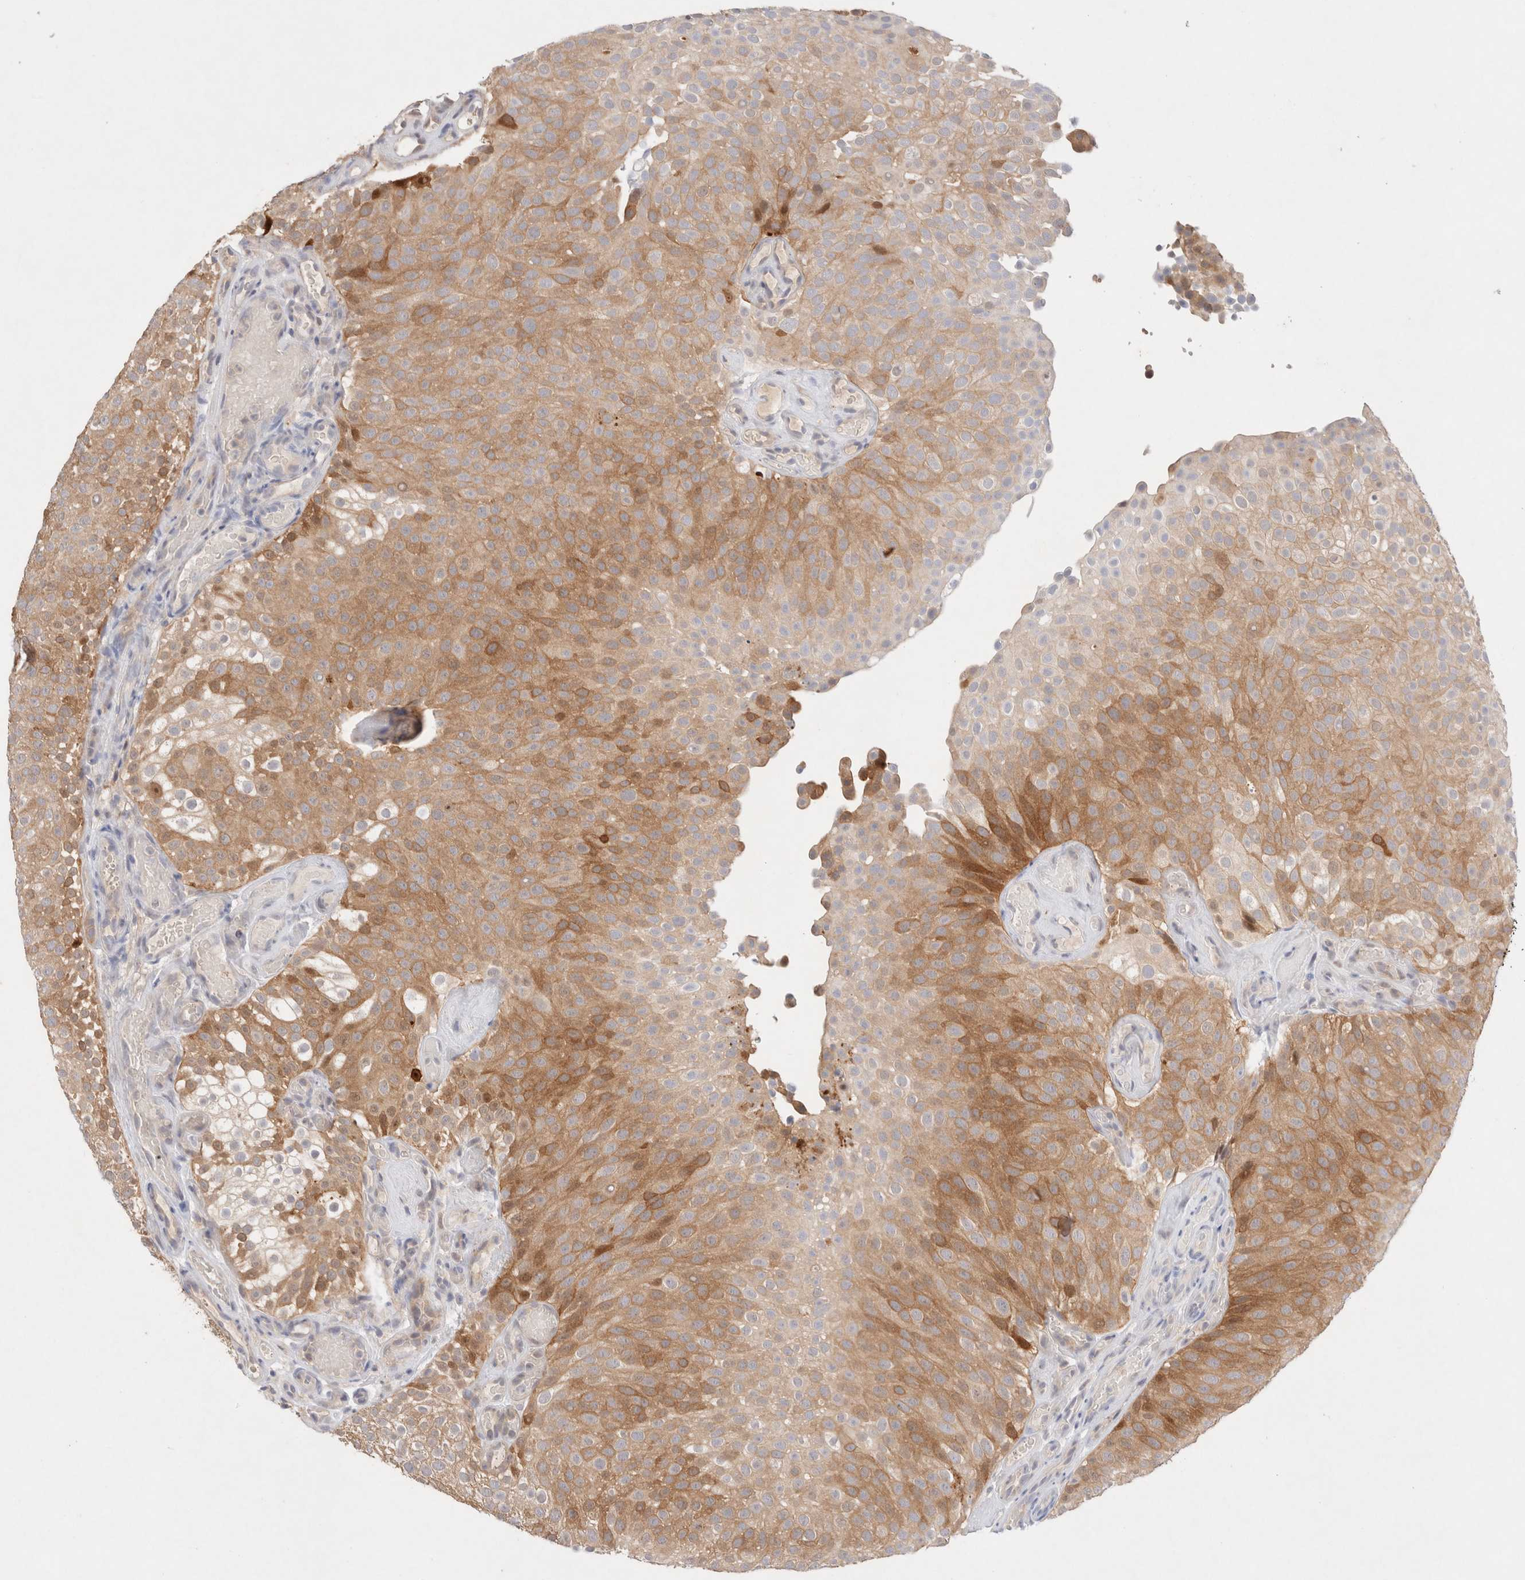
{"staining": {"intensity": "moderate", "quantity": ">75%", "location": "cytoplasmic/membranous,nuclear"}, "tissue": "urothelial cancer", "cell_type": "Tumor cells", "image_type": "cancer", "snomed": [{"axis": "morphology", "description": "Urothelial carcinoma, Low grade"}, {"axis": "topography", "description": "Urinary bladder"}], "caption": "This micrograph demonstrates urothelial carcinoma (low-grade) stained with IHC to label a protein in brown. The cytoplasmic/membranous and nuclear of tumor cells show moderate positivity for the protein. Nuclei are counter-stained blue.", "gene": "STARD10", "patient": {"sex": "male", "age": 78}}